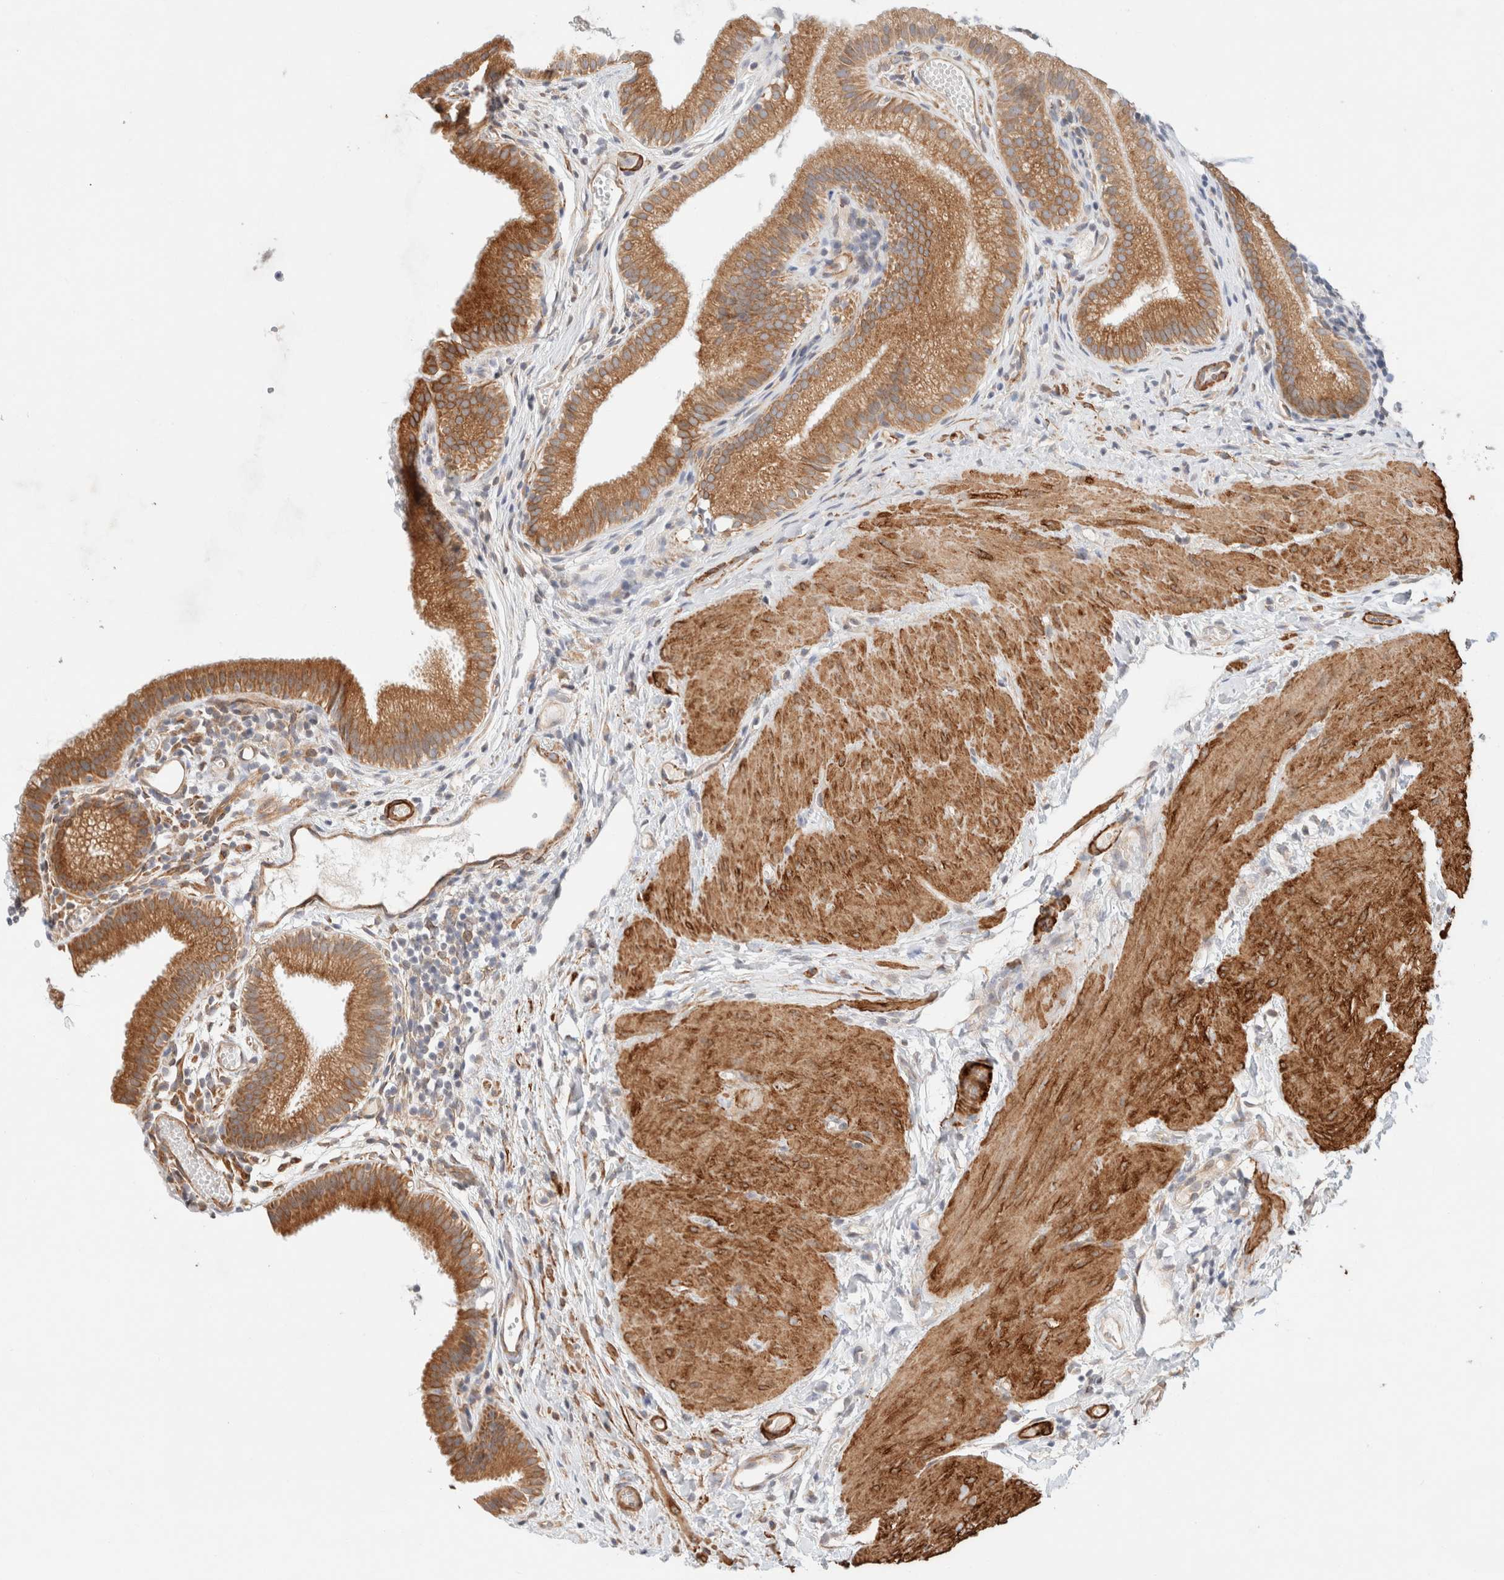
{"staining": {"intensity": "strong", "quantity": ">75%", "location": "cytoplasmic/membranous"}, "tissue": "gallbladder", "cell_type": "Glandular cells", "image_type": "normal", "snomed": [{"axis": "morphology", "description": "Normal tissue, NOS"}, {"axis": "topography", "description": "Gallbladder"}], "caption": "Immunohistochemistry of unremarkable gallbladder displays high levels of strong cytoplasmic/membranous positivity in approximately >75% of glandular cells. (Stains: DAB (3,3'-diaminobenzidine) in brown, nuclei in blue, Microscopy: brightfield microscopy at high magnification).", "gene": "RRP15", "patient": {"sex": "female", "age": 26}}